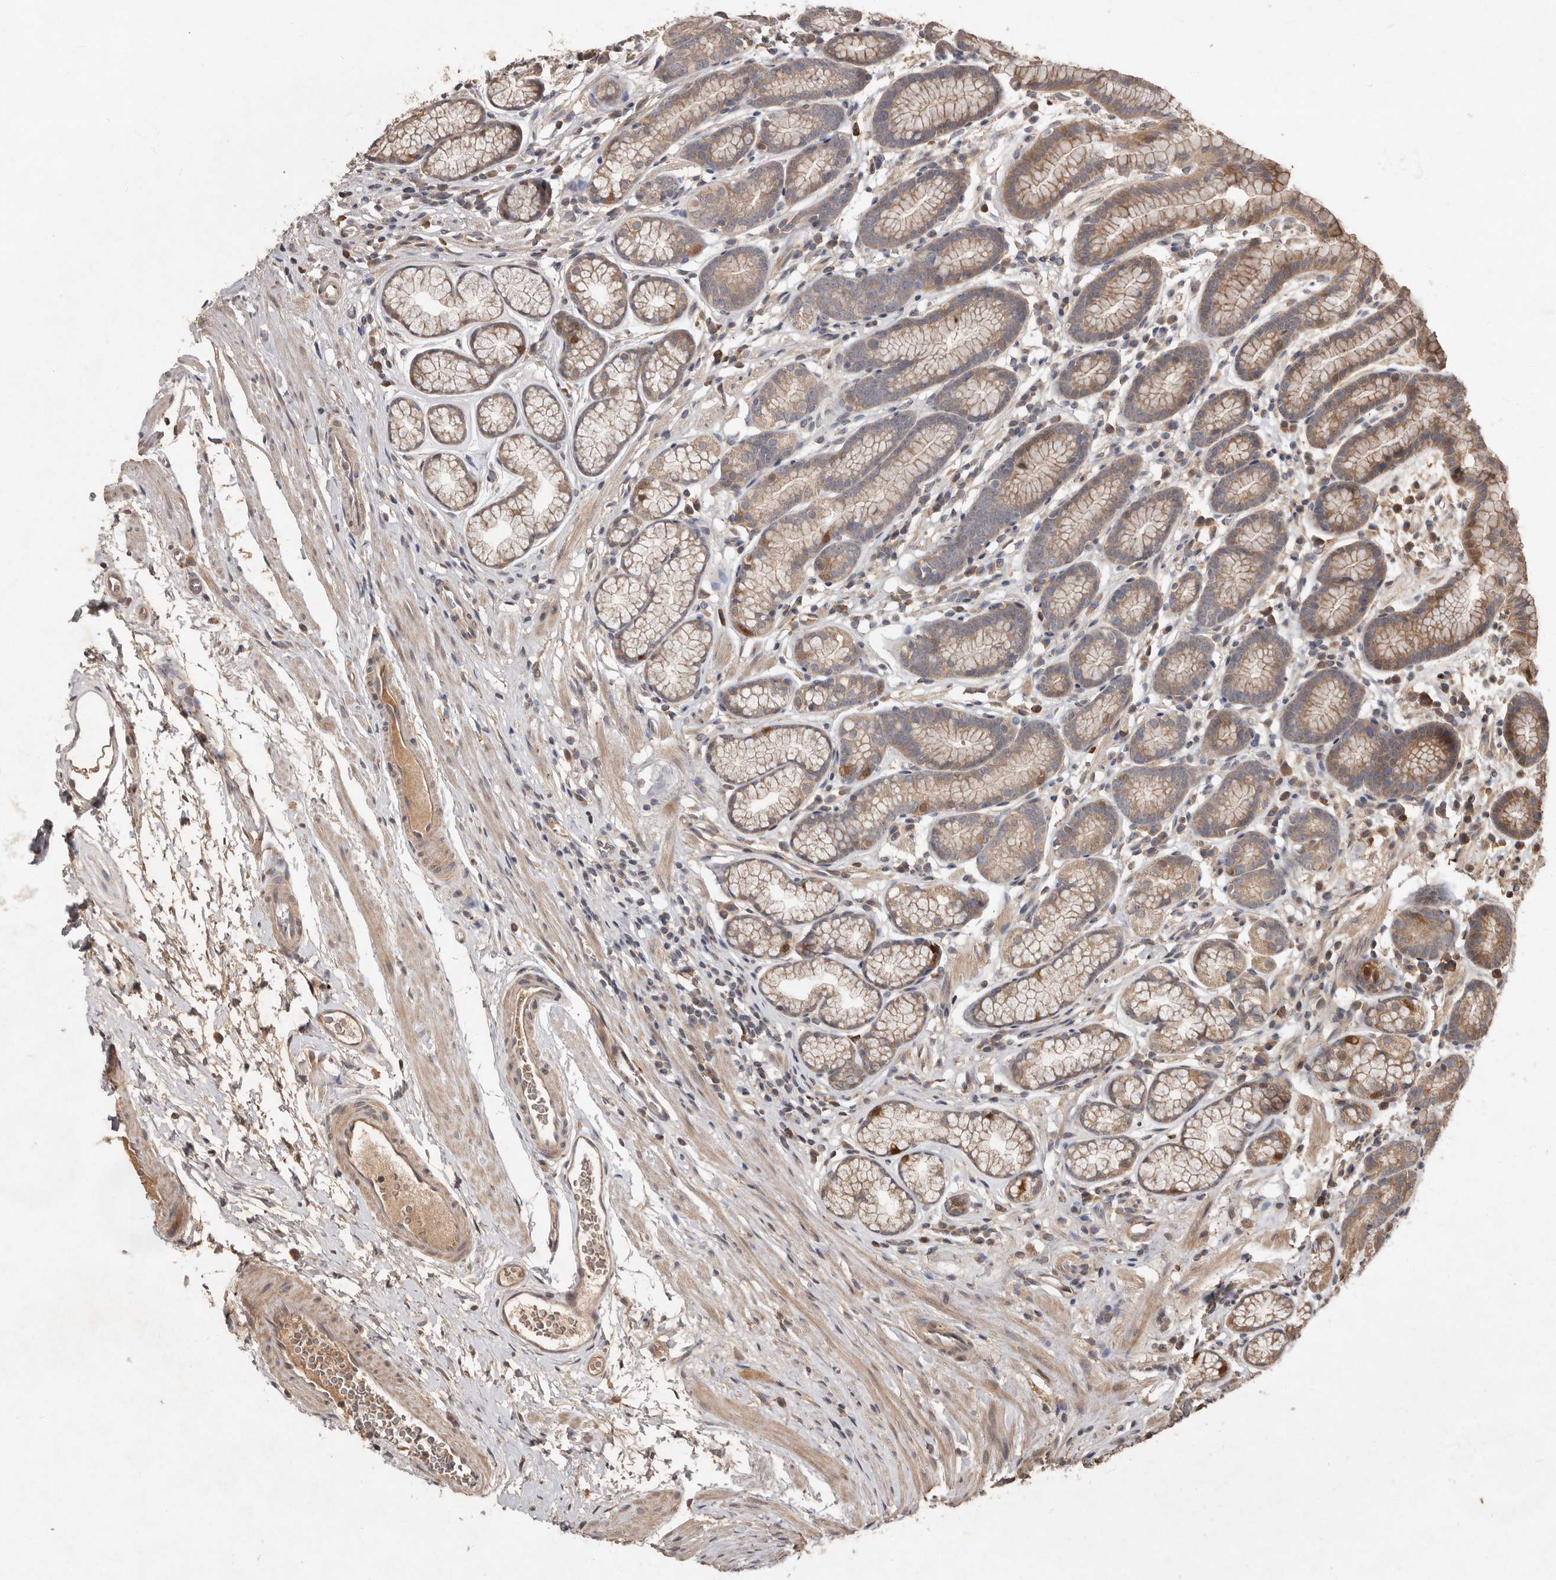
{"staining": {"intensity": "moderate", "quantity": ">75%", "location": "cytoplasmic/membranous"}, "tissue": "stomach", "cell_type": "Glandular cells", "image_type": "normal", "snomed": [{"axis": "morphology", "description": "Normal tissue, NOS"}, {"axis": "topography", "description": "Stomach"}], "caption": "Brown immunohistochemical staining in normal stomach displays moderate cytoplasmic/membranous positivity in about >75% of glandular cells.", "gene": "KIF26B", "patient": {"sex": "male", "age": 42}}